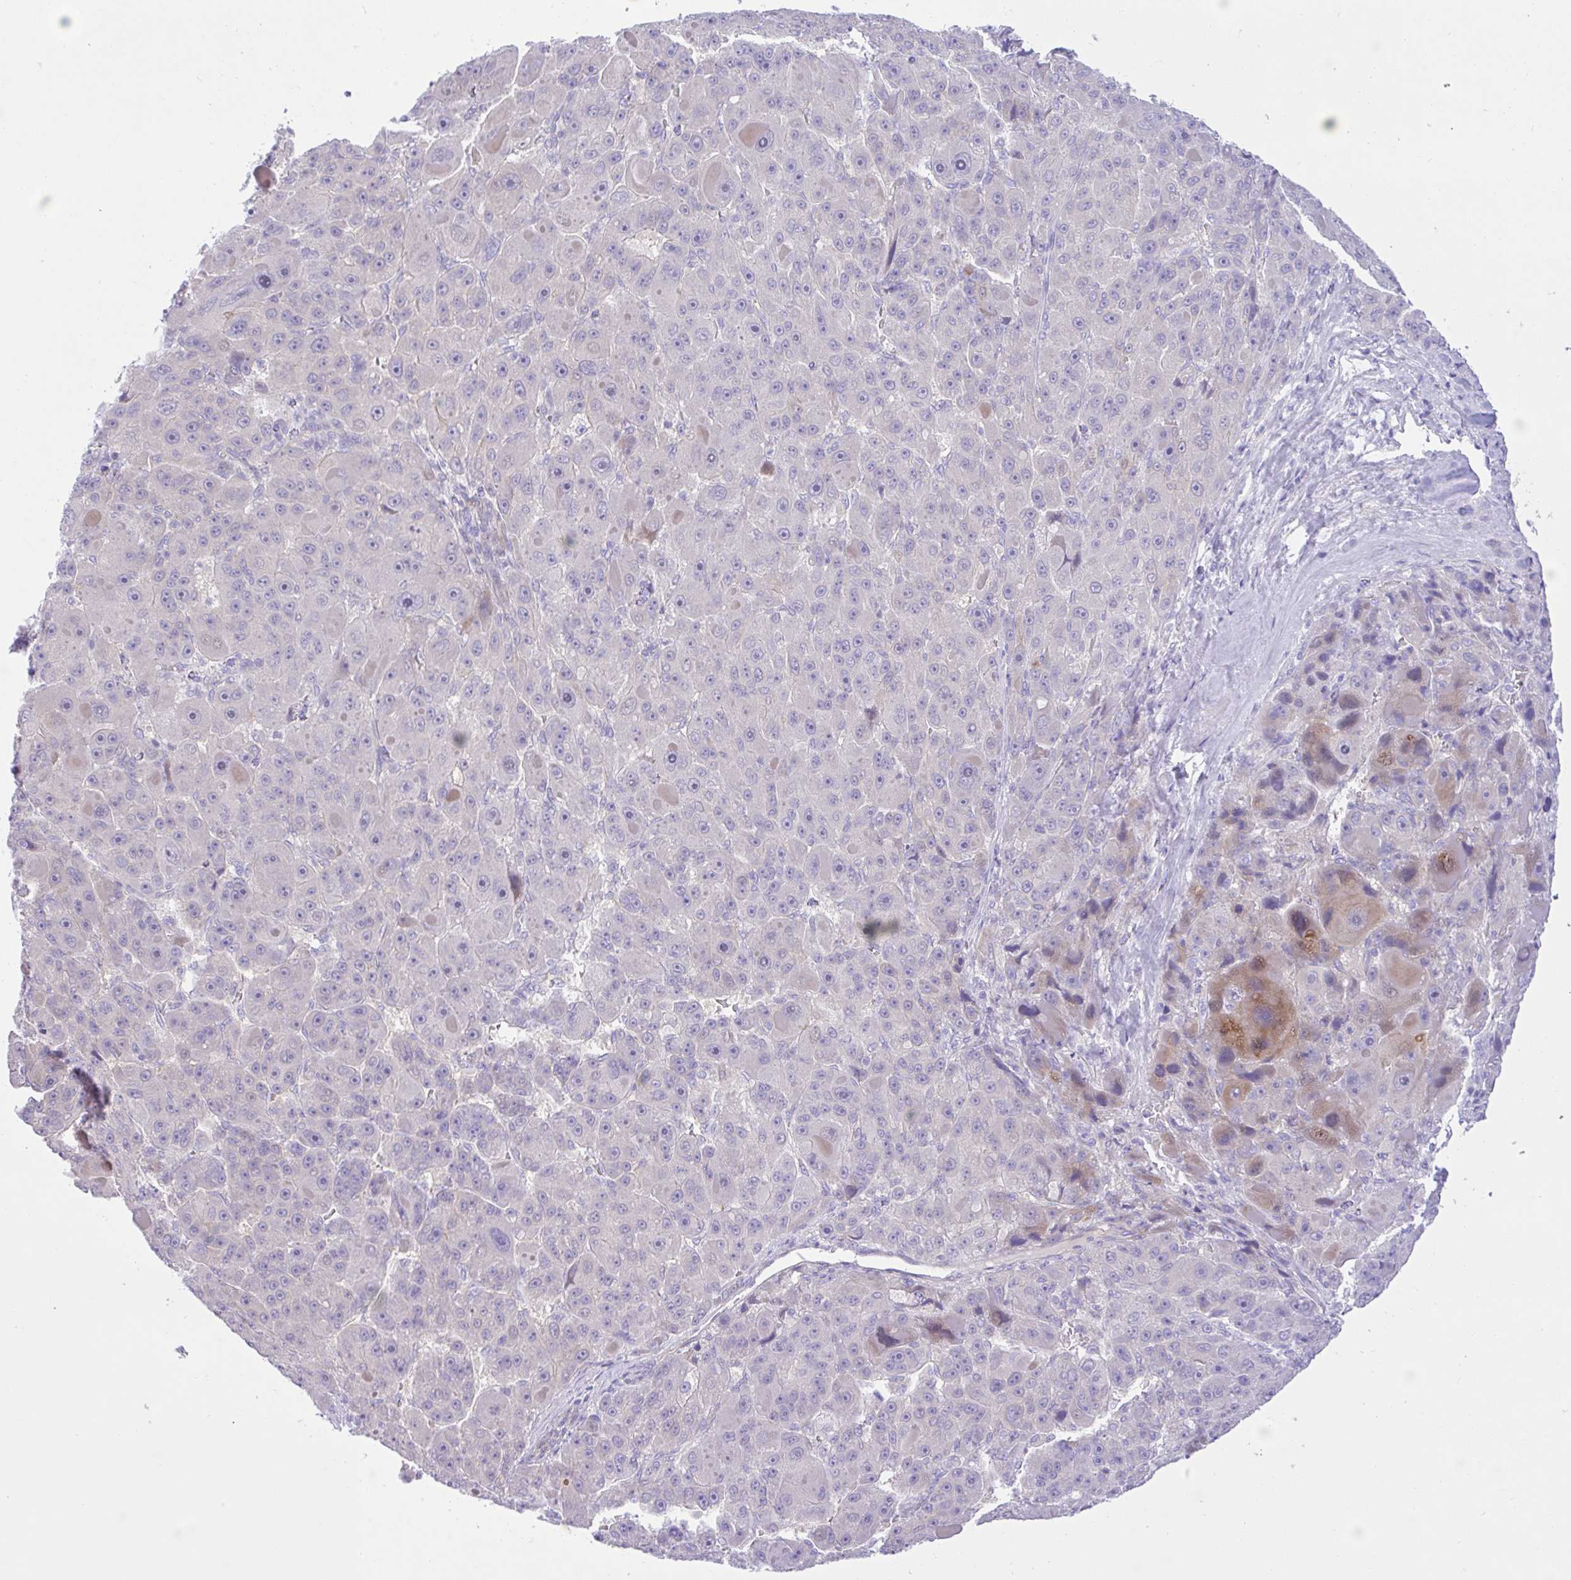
{"staining": {"intensity": "moderate", "quantity": "<25%", "location": "cytoplasmic/membranous"}, "tissue": "liver cancer", "cell_type": "Tumor cells", "image_type": "cancer", "snomed": [{"axis": "morphology", "description": "Carcinoma, Hepatocellular, NOS"}, {"axis": "topography", "description": "Liver"}], "caption": "A micrograph of human liver cancer (hepatocellular carcinoma) stained for a protein exhibits moderate cytoplasmic/membranous brown staining in tumor cells.", "gene": "ZNF101", "patient": {"sex": "male", "age": 76}}